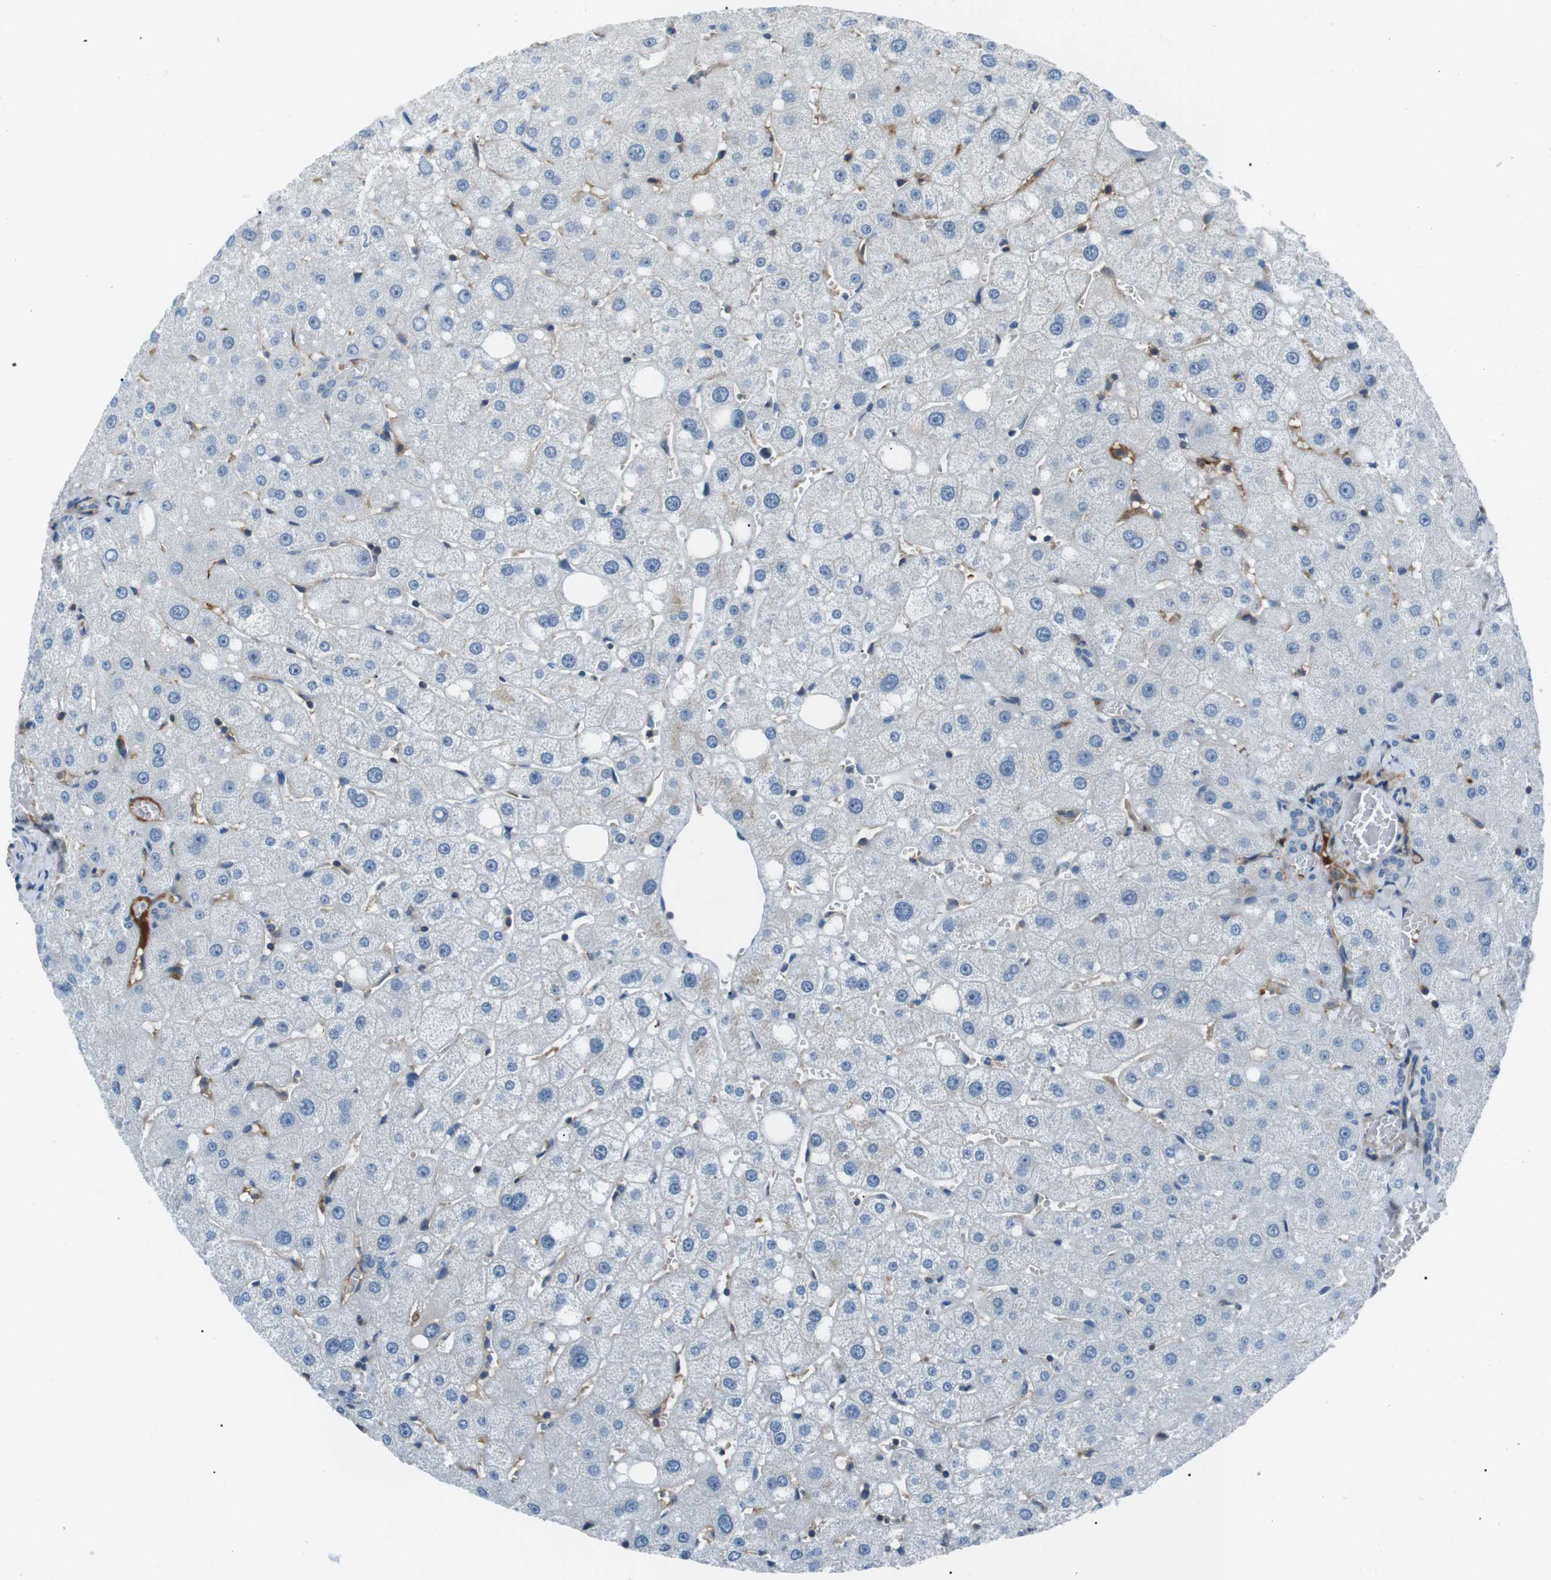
{"staining": {"intensity": "negative", "quantity": "none", "location": "none"}, "tissue": "liver", "cell_type": "Cholangiocytes", "image_type": "normal", "snomed": [{"axis": "morphology", "description": "Normal tissue, NOS"}, {"axis": "topography", "description": "Liver"}], "caption": "An image of liver stained for a protein reveals no brown staining in cholangiocytes.", "gene": "ARVCF", "patient": {"sex": "male", "age": 73}}